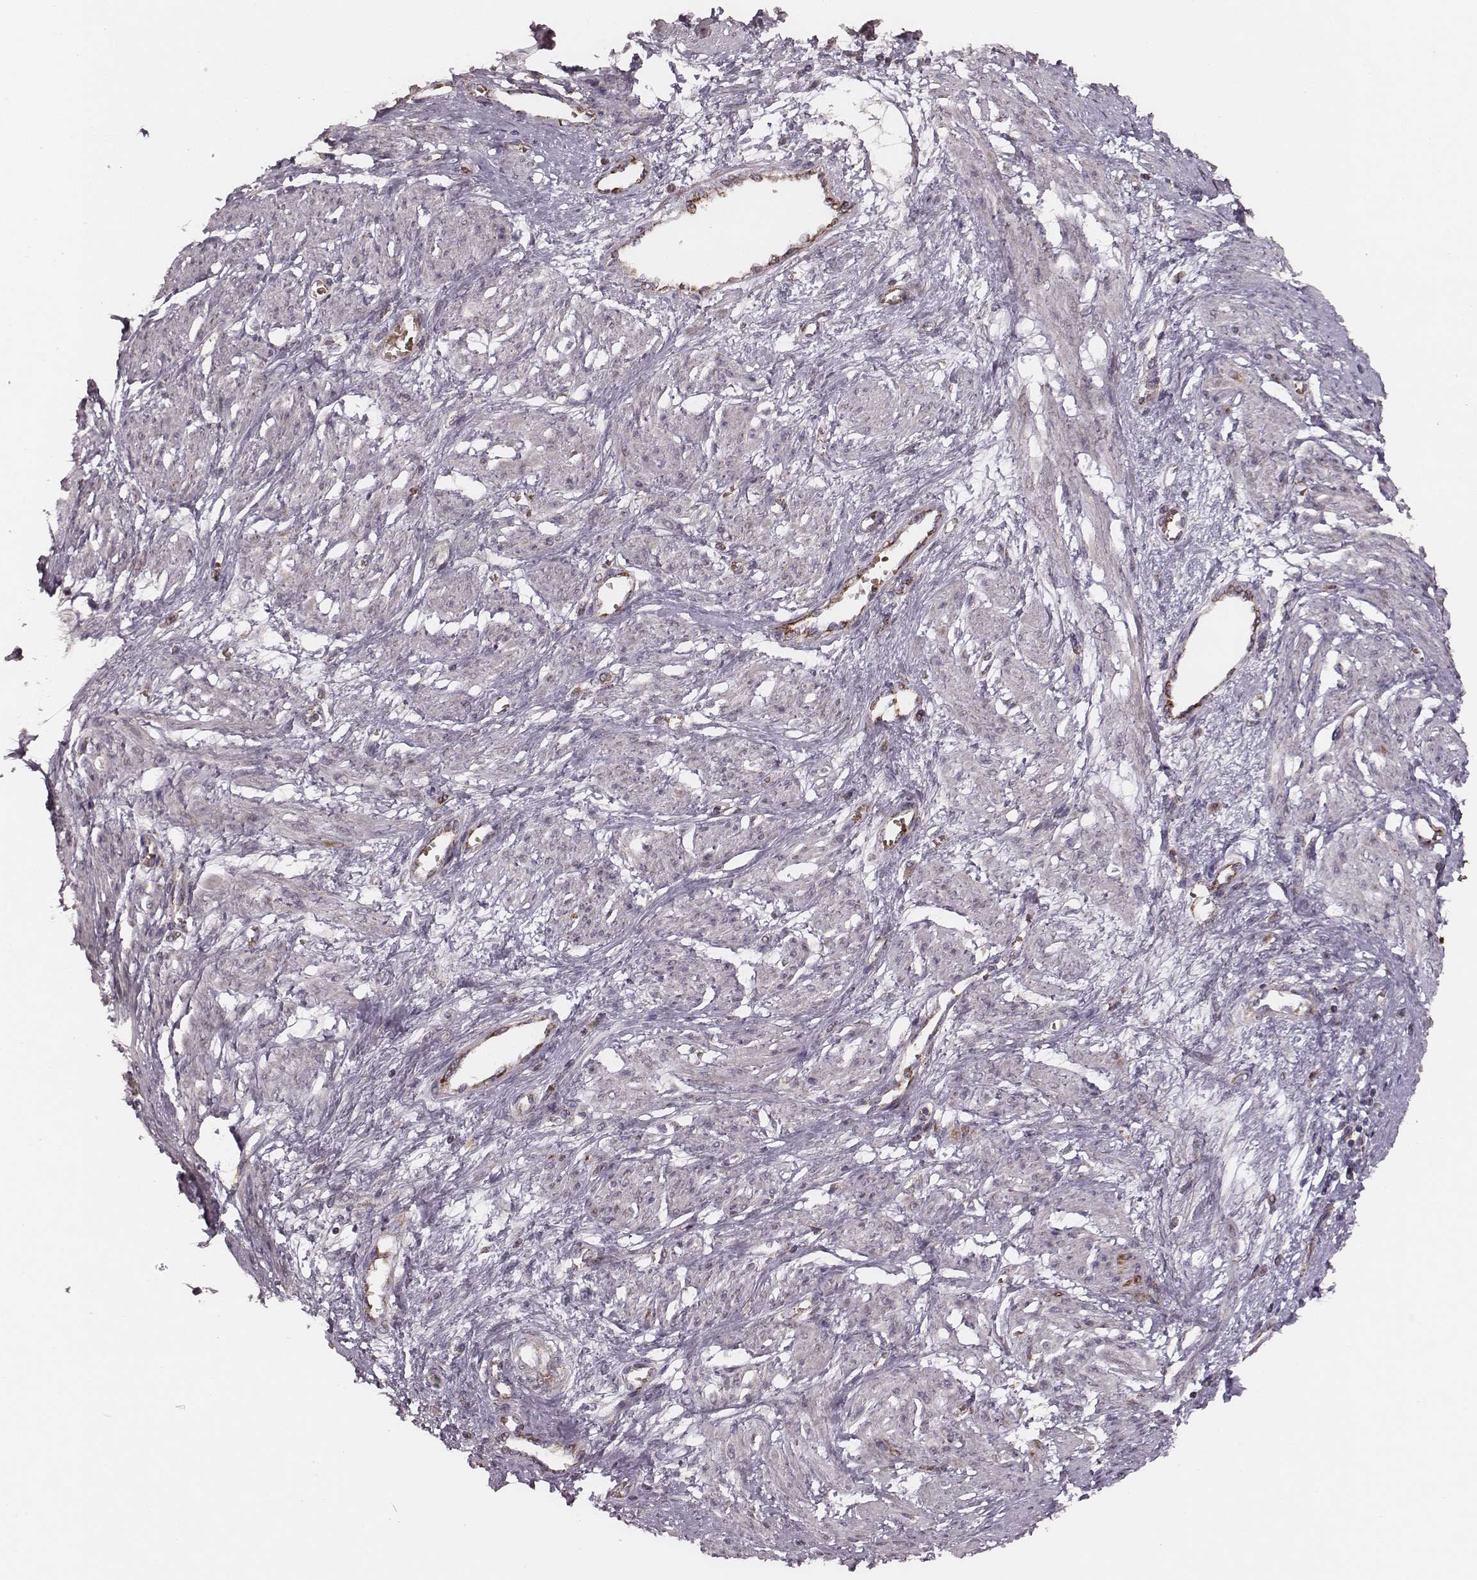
{"staining": {"intensity": "strong", "quantity": ">75%", "location": "cytoplasmic/membranous"}, "tissue": "smooth muscle", "cell_type": "Smooth muscle cells", "image_type": "normal", "snomed": [{"axis": "morphology", "description": "Normal tissue, NOS"}, {"axis": "topography", "description": "Smooth muscle"}, {"axis": "topography", "description": "Uterus"}], "caption": "IHC photomicrograph of normal human smooth muscle stained for a protein (brown), which demonstrates high levels of strong cytoplasmic/membranous staining in about >75% of smooth muscle cells.", "gene": "TUFM", "patient": {"sex": "female", "age": 39}}